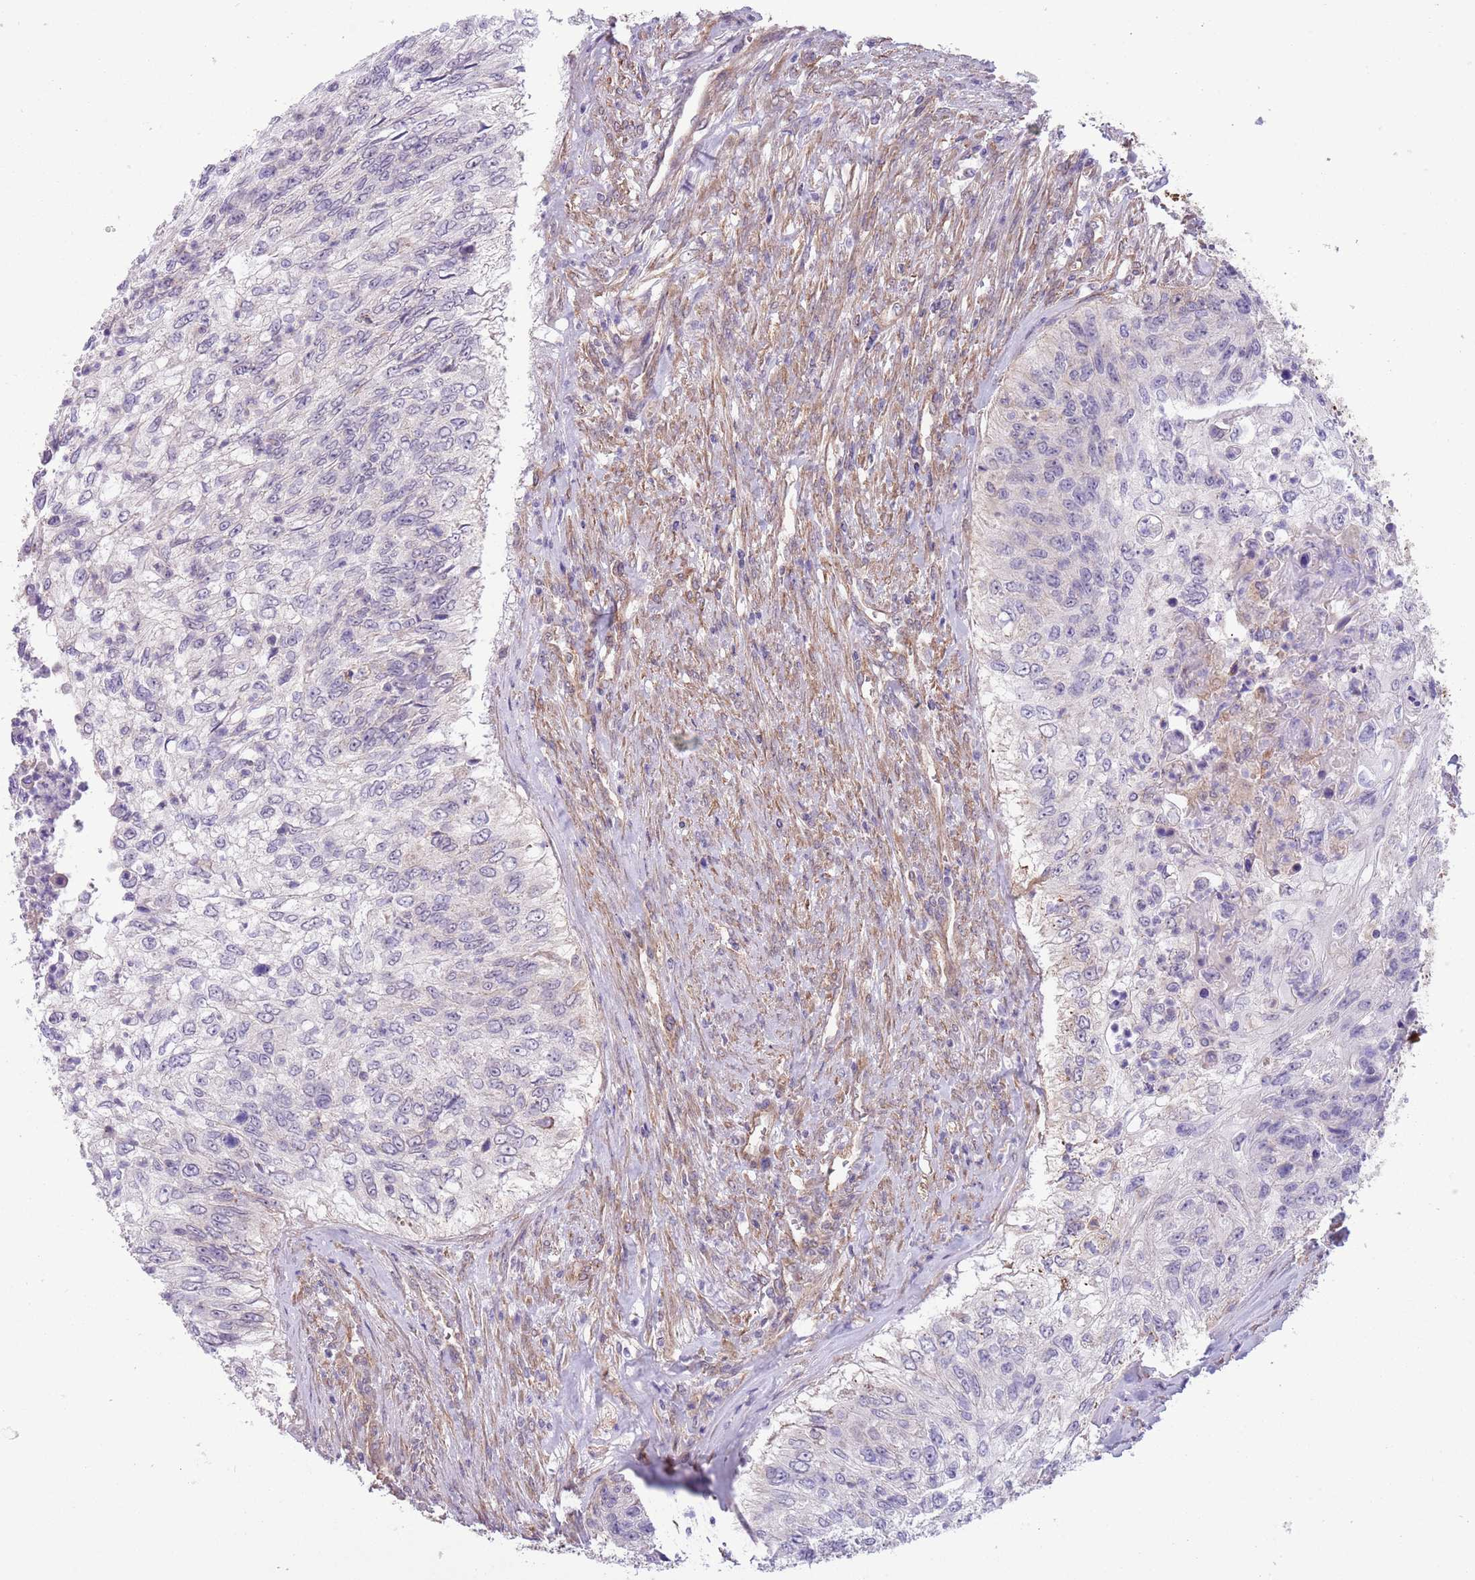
{"staining": {"intensity": "negative", "quantity": "none", "location": "none"}, "tissue": "urothelial cancer", "cell_type": "Tumor cells", "image_type": "cancer", "snomed": [{"axis": "morphology", "description": "Urothelial carcinoma, High grade"}, {"axis": "topography", "description": "Urinary bladder"}], "caption": "High magnification brightfield microscopy of urothelial carcinoma (high-grade) stained with DAB (brown) and counterstained with hematoxylin (blue): tumor cells show no significant staining. (DAB (3,3'-diaminobenzidine) IHC, high magnification).", "gene": "CREBZF", "patient": {"sex": "female", "age": 60}}